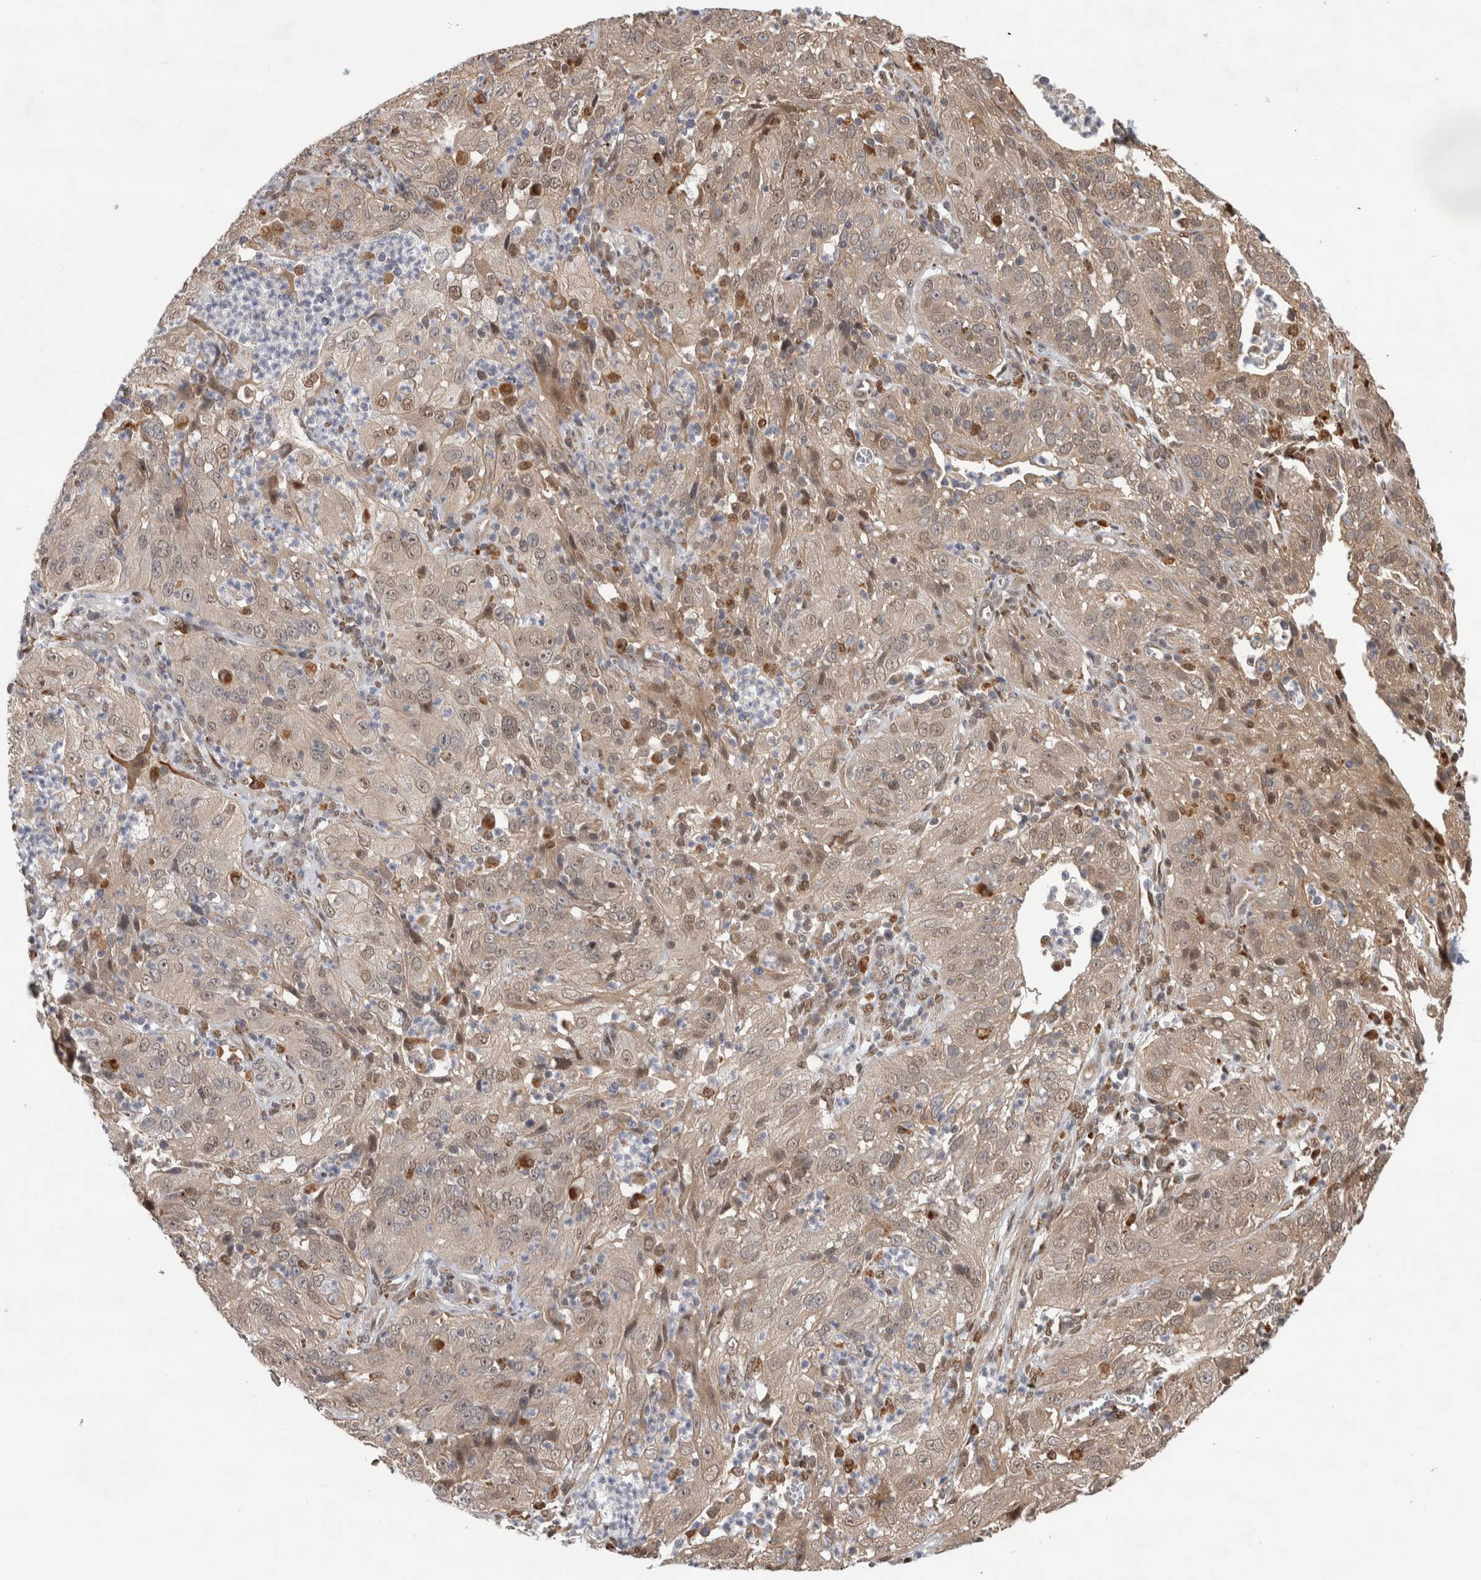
{"staining": {"intensity": "weak", "quantity": ">75%", "location": "cytoplasmic/membranous,nuclear"}, "tissue": "cervical cancer", "cell_type": "Tumor cells", "image_type": "cancer", "snomed": [{"axis": "morphology", "description": "Squamous cell carcinoma, NOS"}, {"axis": "topography", "description": "Cervix"}], "caption": "Protein expression analysis of human cervical cancer (squamous cell carcinoma) reveals weak cytoplasmic/membranous and nuclear positivity in approximately >75% of tumor cells.", "gene": "NAB2", "patient": {"sex": "female", "age": 32}}